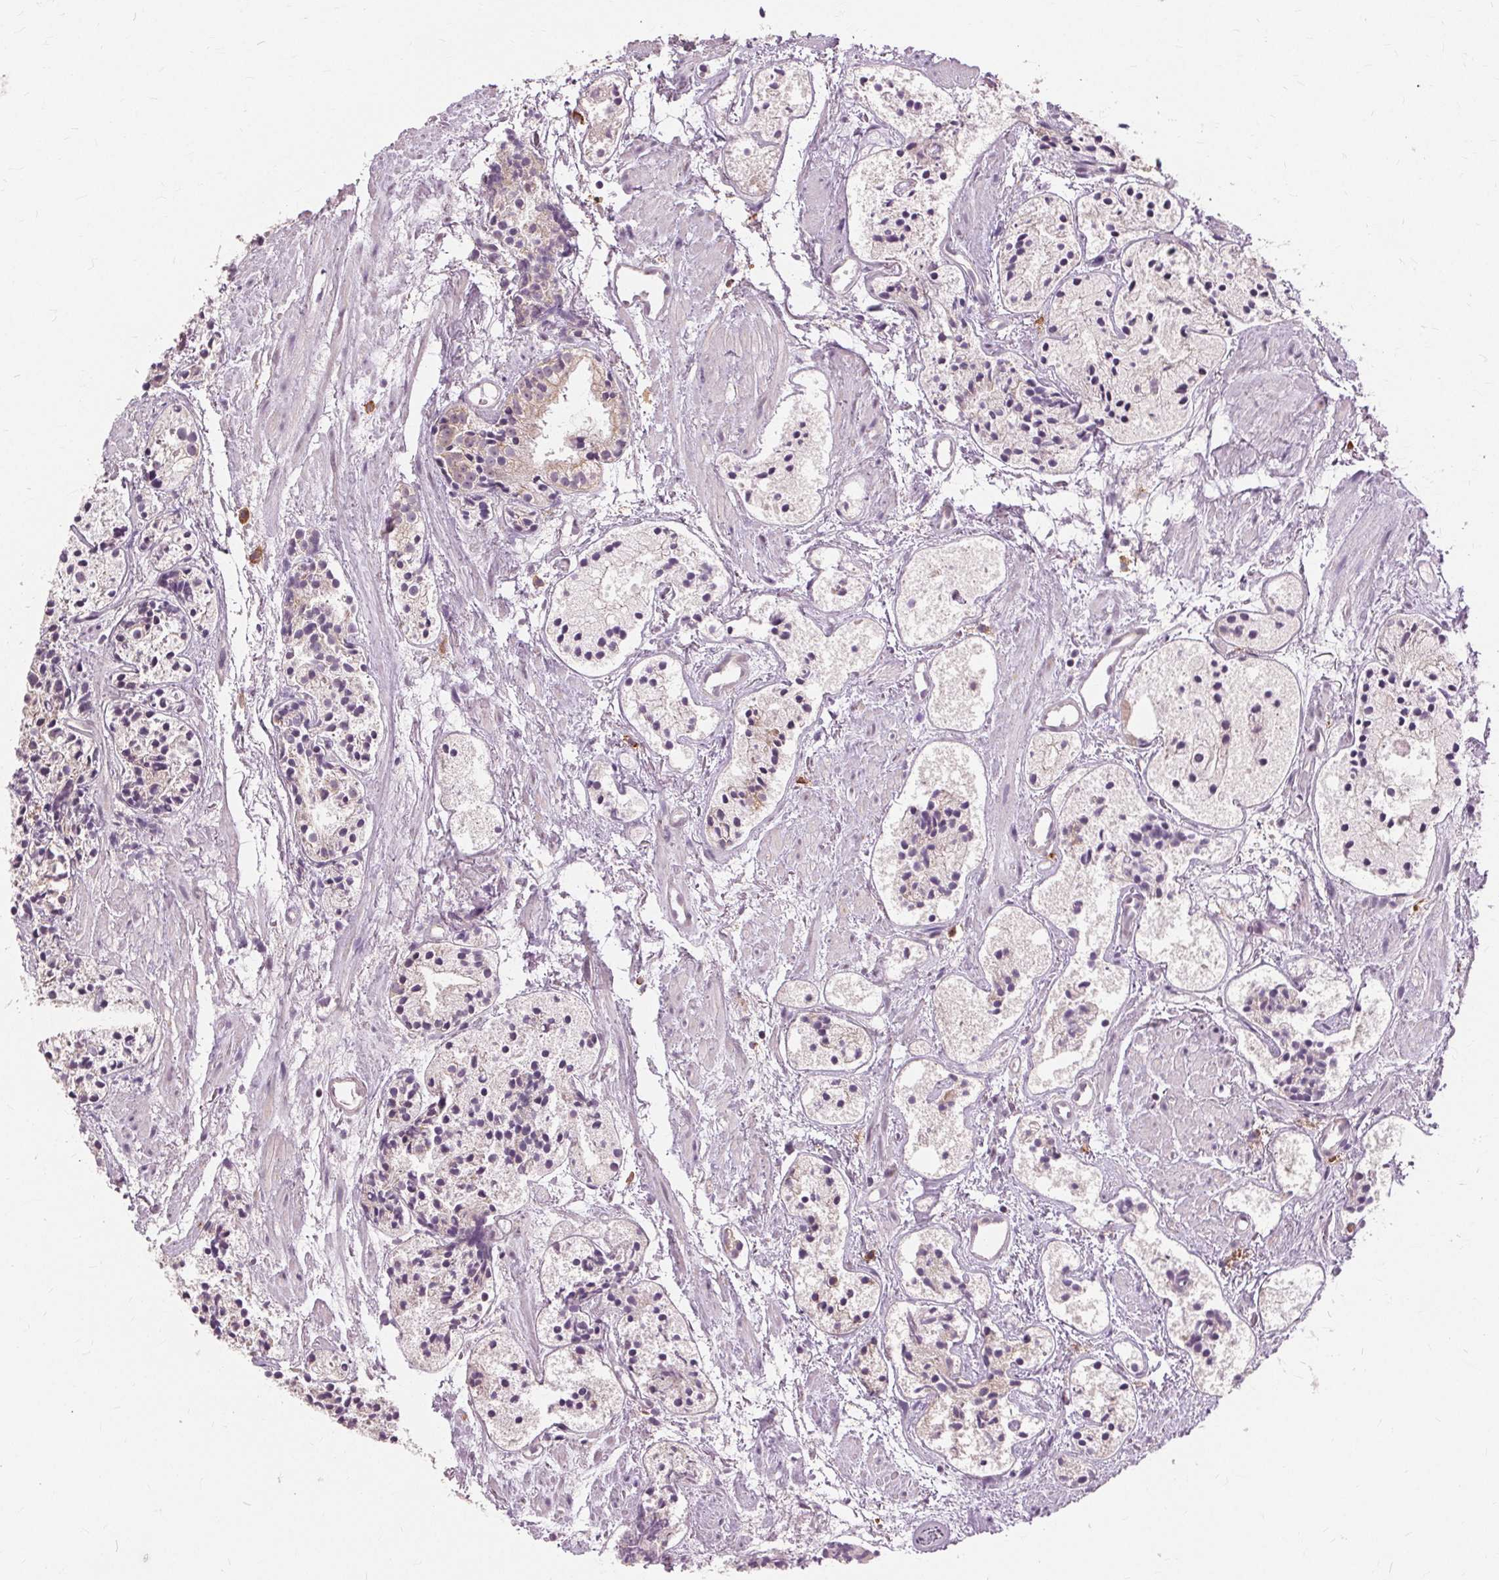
{"staining": {"intensity": "negative", "quantity": "none", "location": "none"}, "tissue": "prostate cancer", "cell_type": "Tumor cells", "image_type": "cancer", "snomed": [{"axis": "morphology", "description": "Adenocarcinoma, High grade"}, {"axis": "topography", "description": "Prostate"}], "caption": "Micrograph shows no significant protein positivity in tumor cells of high-grade adenocarcinoma (prostate). (DAB immunohistochemistry visualized using brightfield microscopy, high magnification).", "gene": "SIGLEC6", "patient": {"sex": "male", "age": 85}}